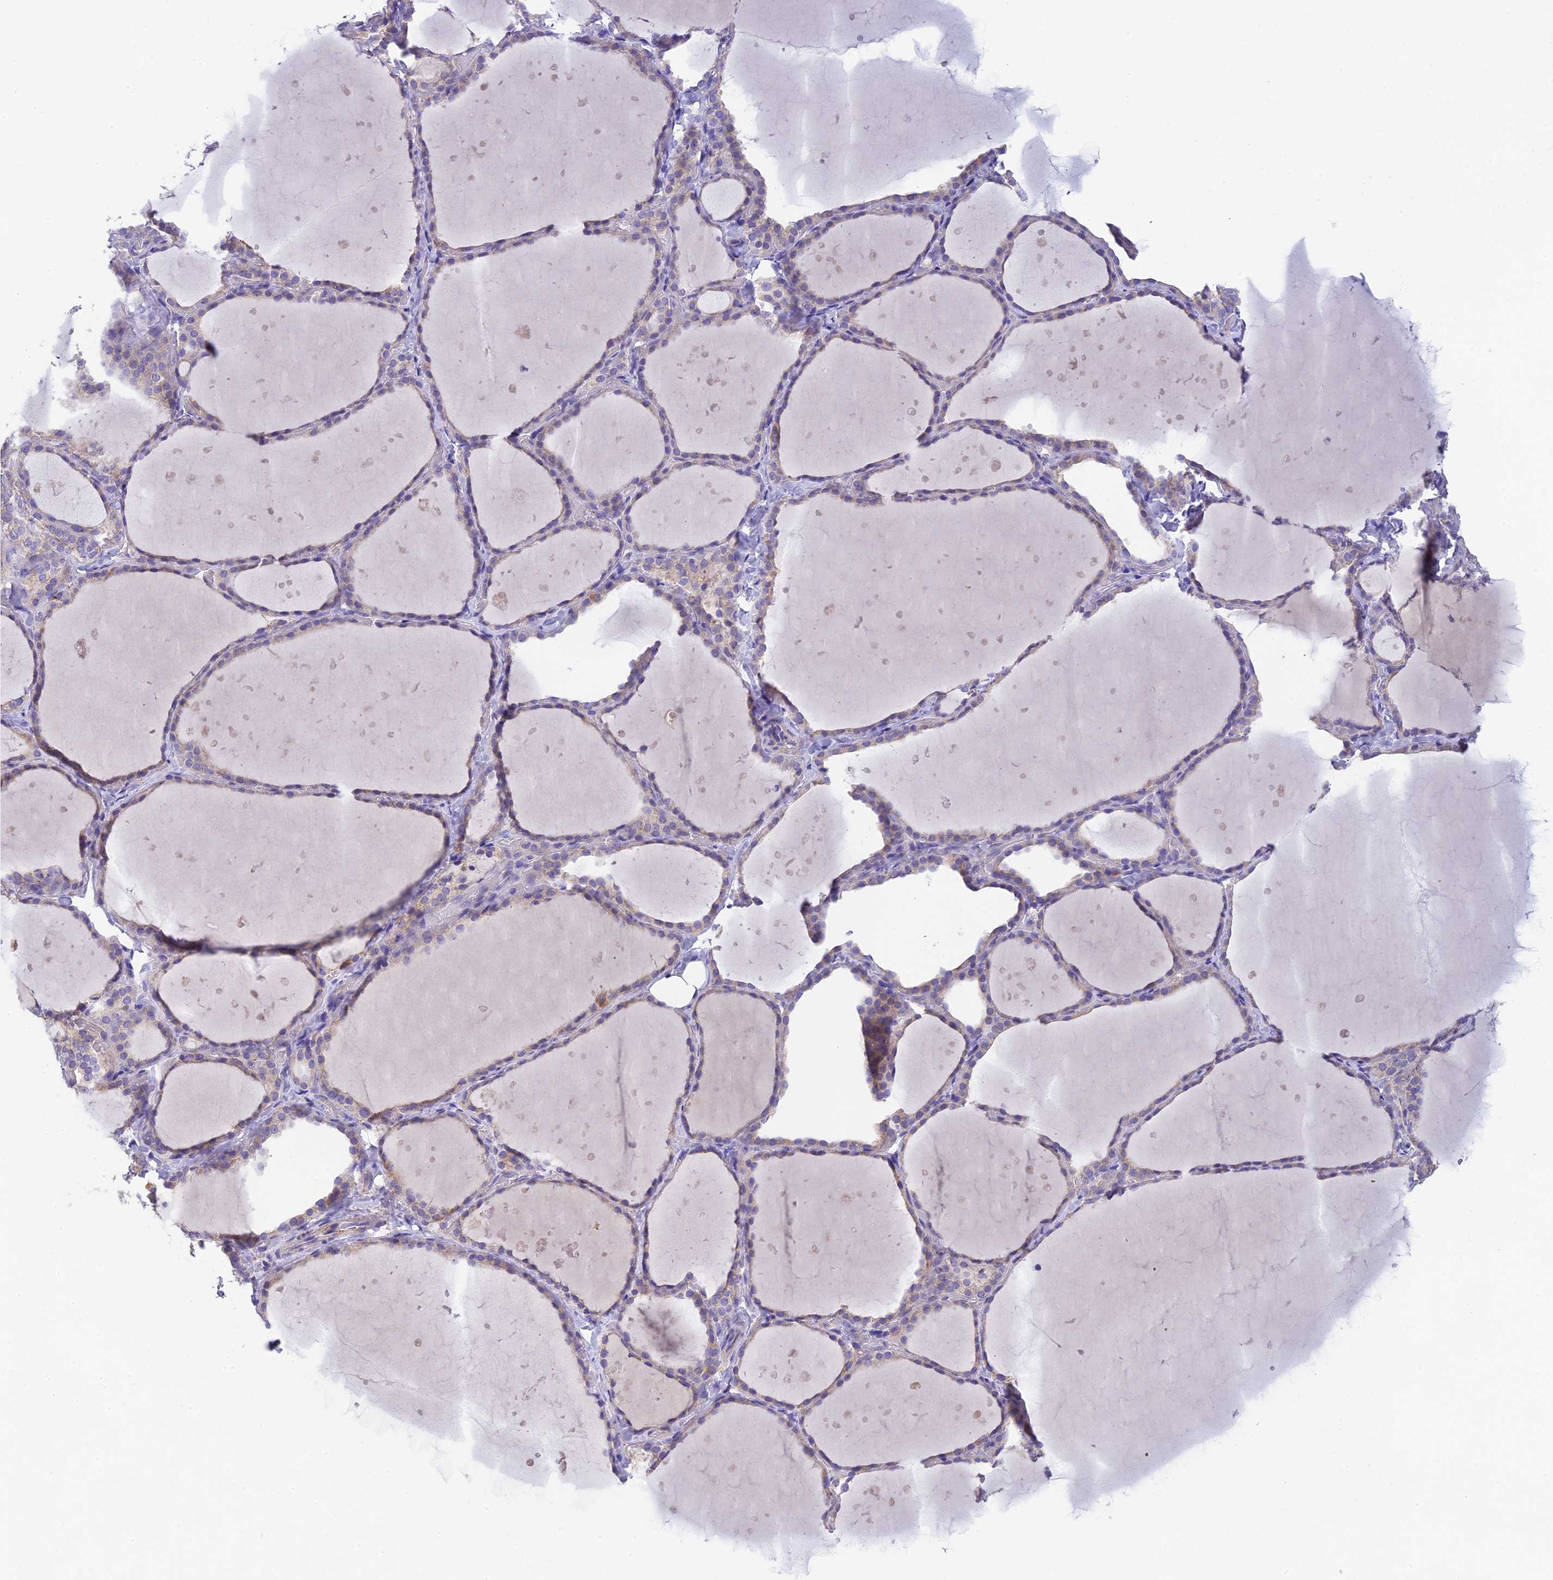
{"staining": {"intensity": "weak", "quantity": "<25%", "location": "cytoplasmic/membranous"}, "tissue": "thyroid gland", "cell_type": "Glandular cells", "image_type": "normal", "snomed": [{"axis": "morphology", "description": "Normal tissue, NOS"}, {"axis": "topography", "description": "Thyroid gland"}], "caption": "Glandular cells are negative for brown protein staining in normal thyroid gland. (Stains: DAB (3,3'-diaminobenzidine) immunohistochemistry (IHC) with hematoxylin counter stain, Microscopy: brightfield microscopy at high magnification).", "gene": "HSD17B2", "patient": {"sex": "female", "age": 44}}